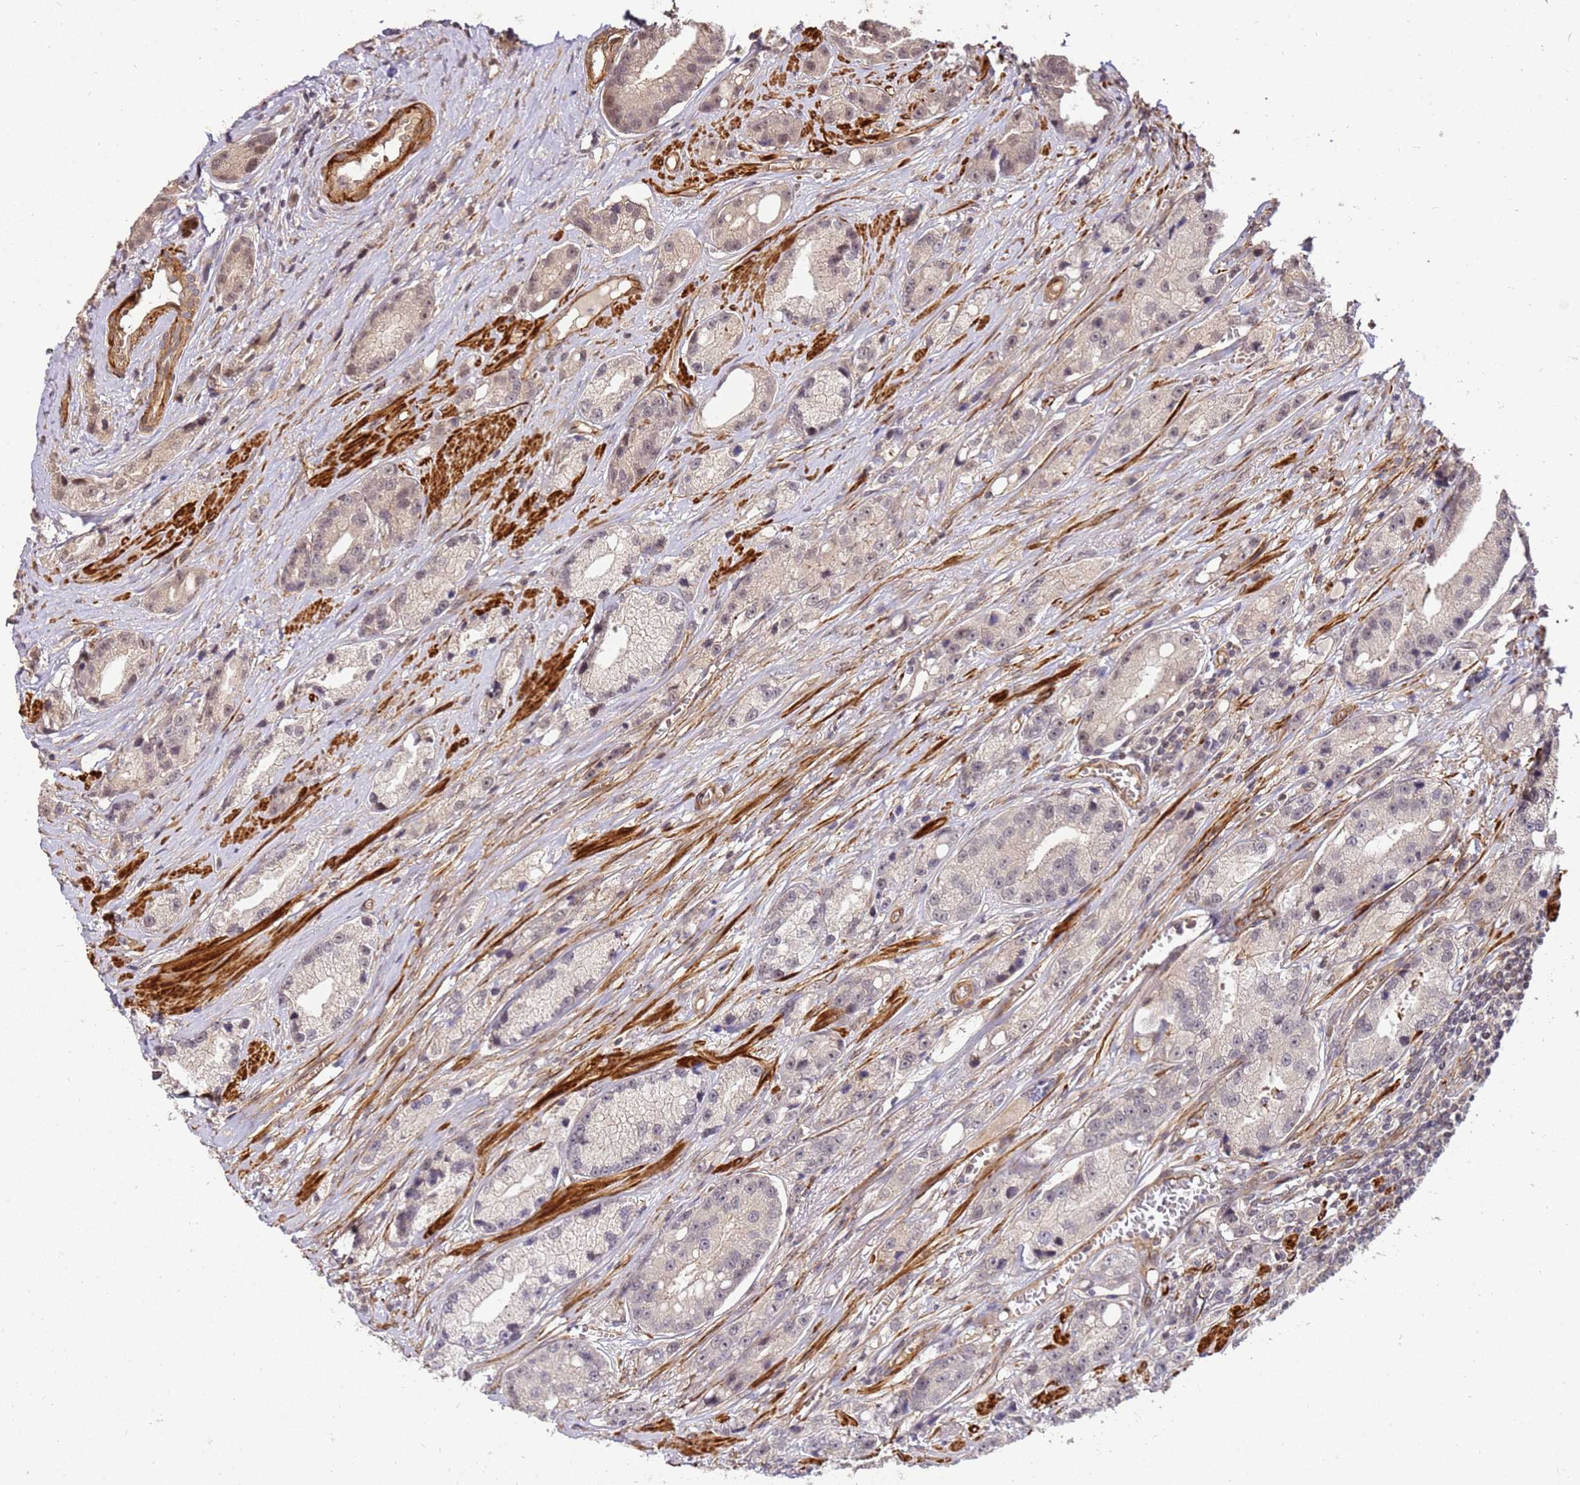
{"staining": {"intensity": "negative", "quantity": "none", "location": "none"}, "tissue": "prostate cancer", "cell_type": "Tumor cells", "image_type": "cancer", "snomed": [{"axis": "morphology", "description": "Adenocarcinoma, High grade"}, {"axis": "topography", "description": "Prostate"}], "caption": "An image of human prostate cancer (high-grade adenocarcinoma) is negative for staining in tumor cells.", "gene": "ST18", "patient": {"sex": "male", "age": 74}}